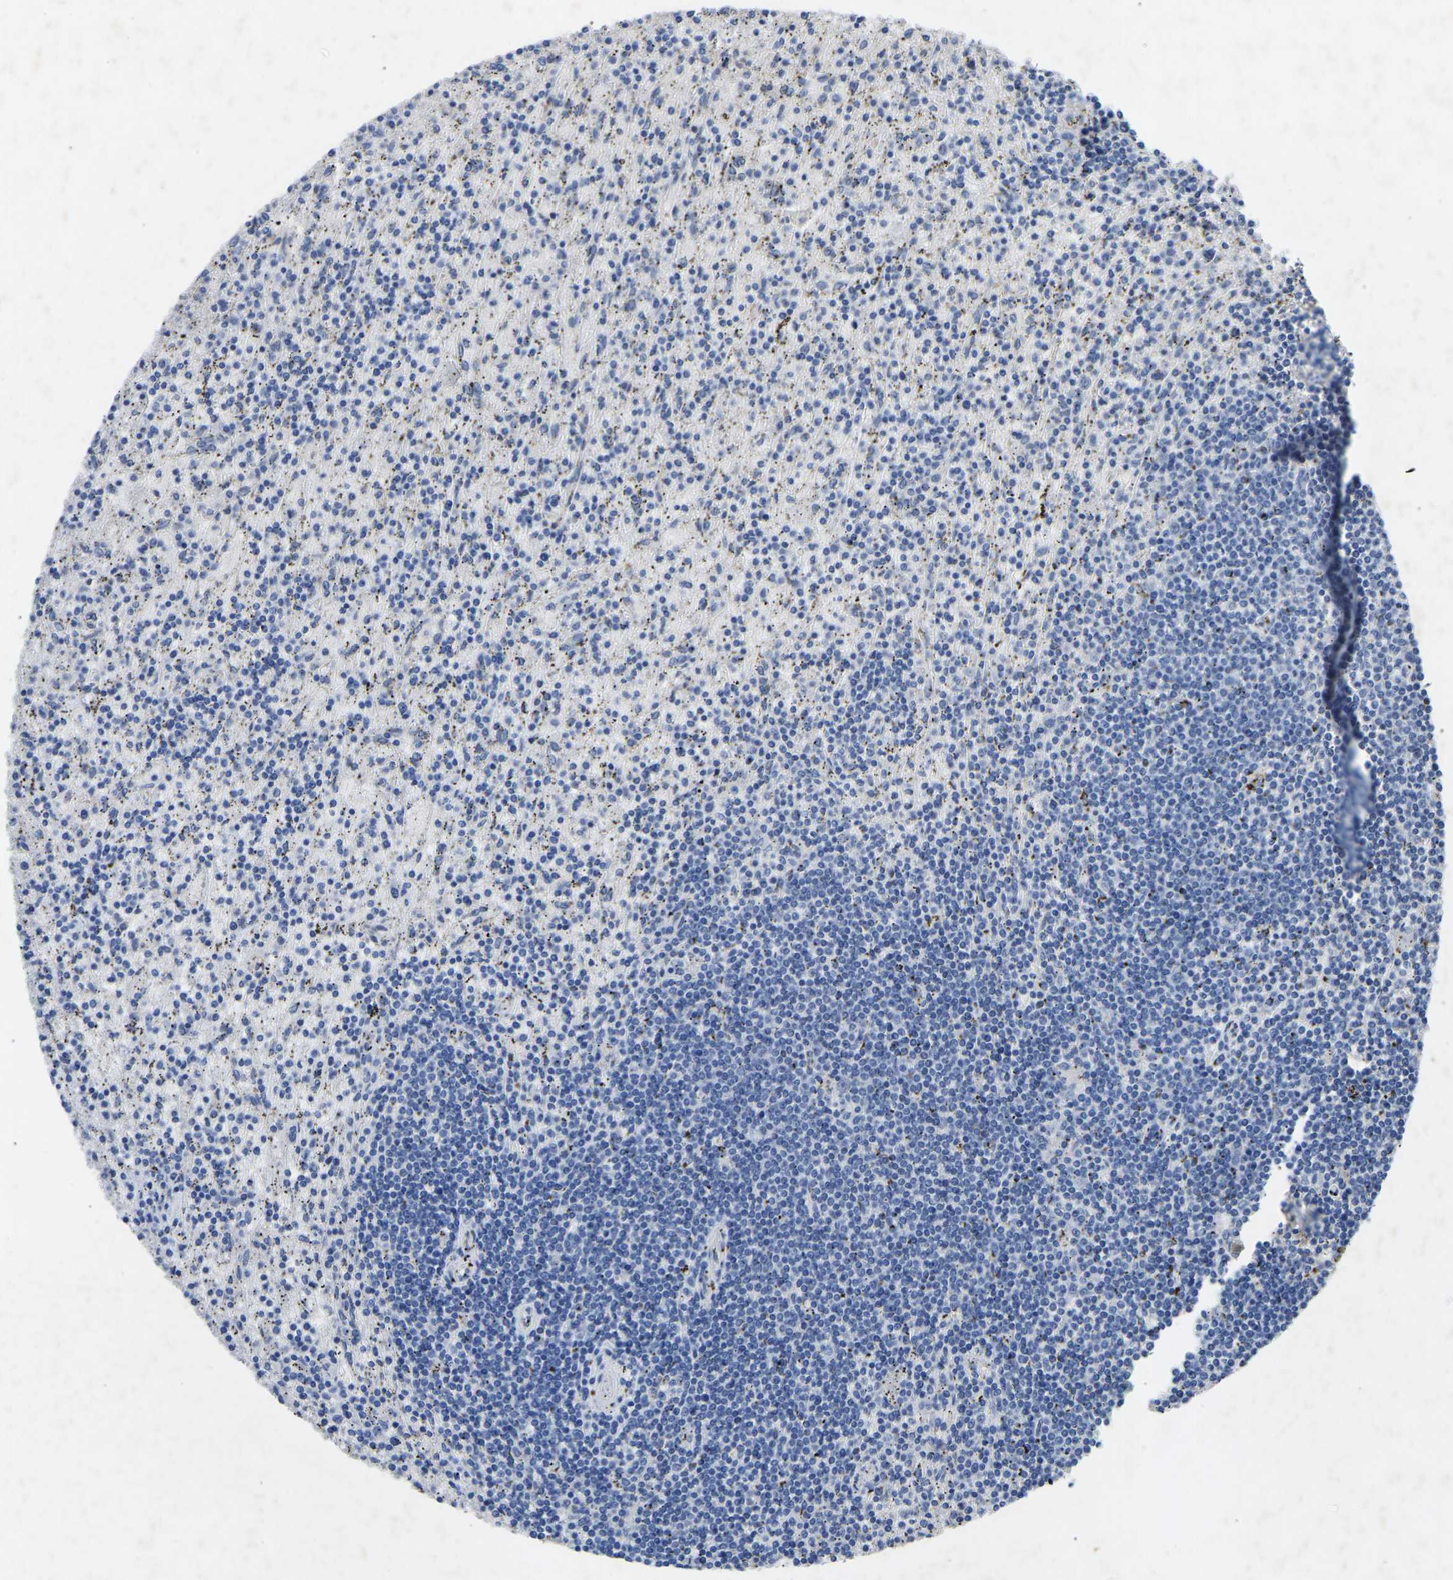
{"staining": {"intensity": "negative", "quantity": "none", "location": "none"}, "tissue": "lymphoma", "cell_type": "Tumor cells", "image_type": "cancer", "snomed": [{"axis": "morphology", "description": "Malignant lymphoma, non-Hodgkin's type, Low grade"}, {"axis": "topography", "description": "Spleen"}], "caption": "Low-grade malignant lymphoma, non-Hodgkin's type was stained to show a protein in brown. There is no significant expression in tumor cells.", "gene": "RBP1", "patient": {"sex": "male", "age": 76}}